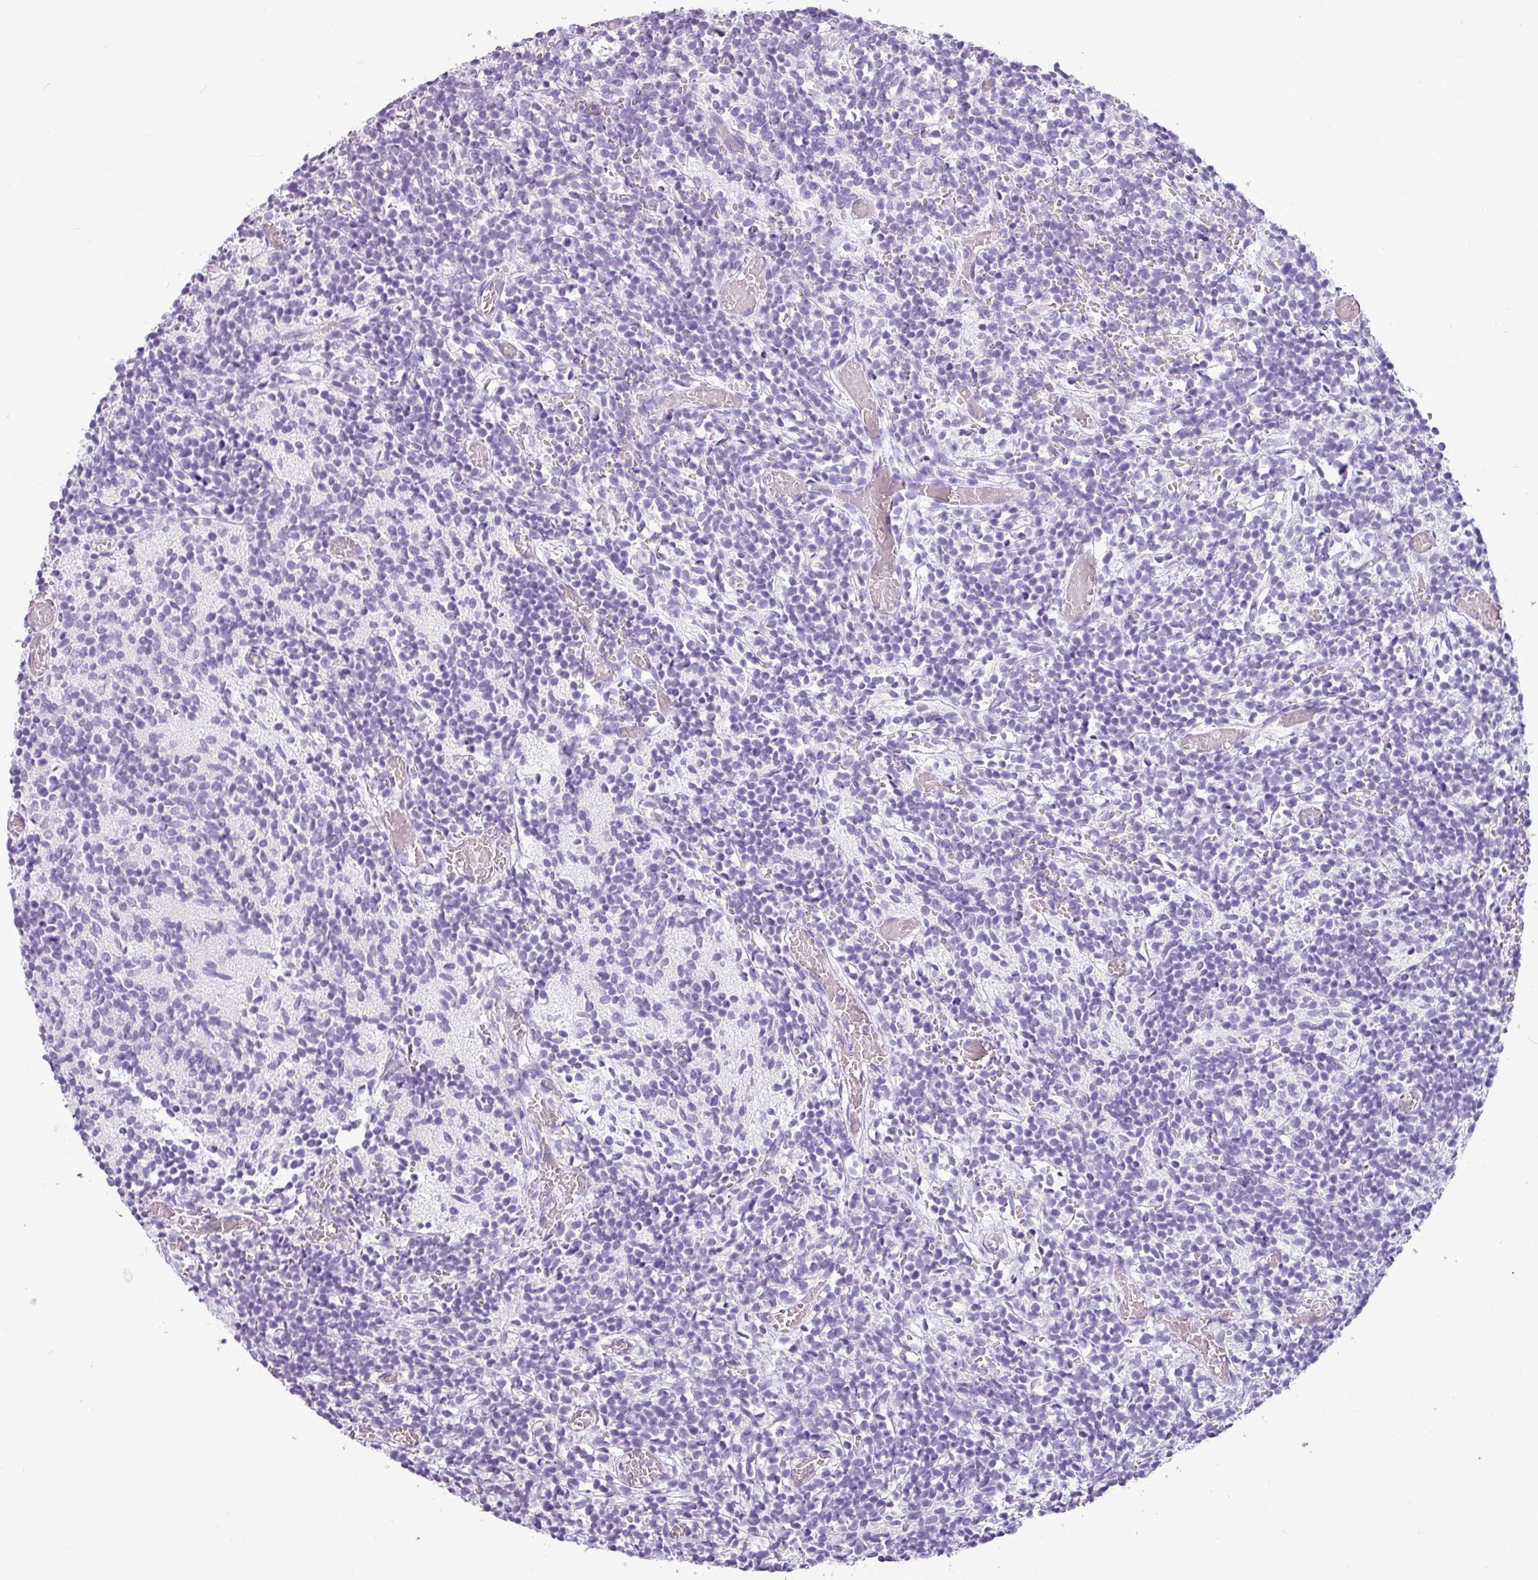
{"staining": {"intensity": "negative", "quantity": "none", "location": "none"}, "tissue": "glioma", "cell_type": "Tumor cells", "image_type": "cancer", "snomed": [{"axis": "morphology", "description": "Glioma, malignant, Low grade"}, {"axis": "topography", "description": "Brain"}], "caption": "Tumor cells are negative for brown protein staining in glioma.", "gene": "AMY1B", "patient": {"sex": "female", "age": 1}}